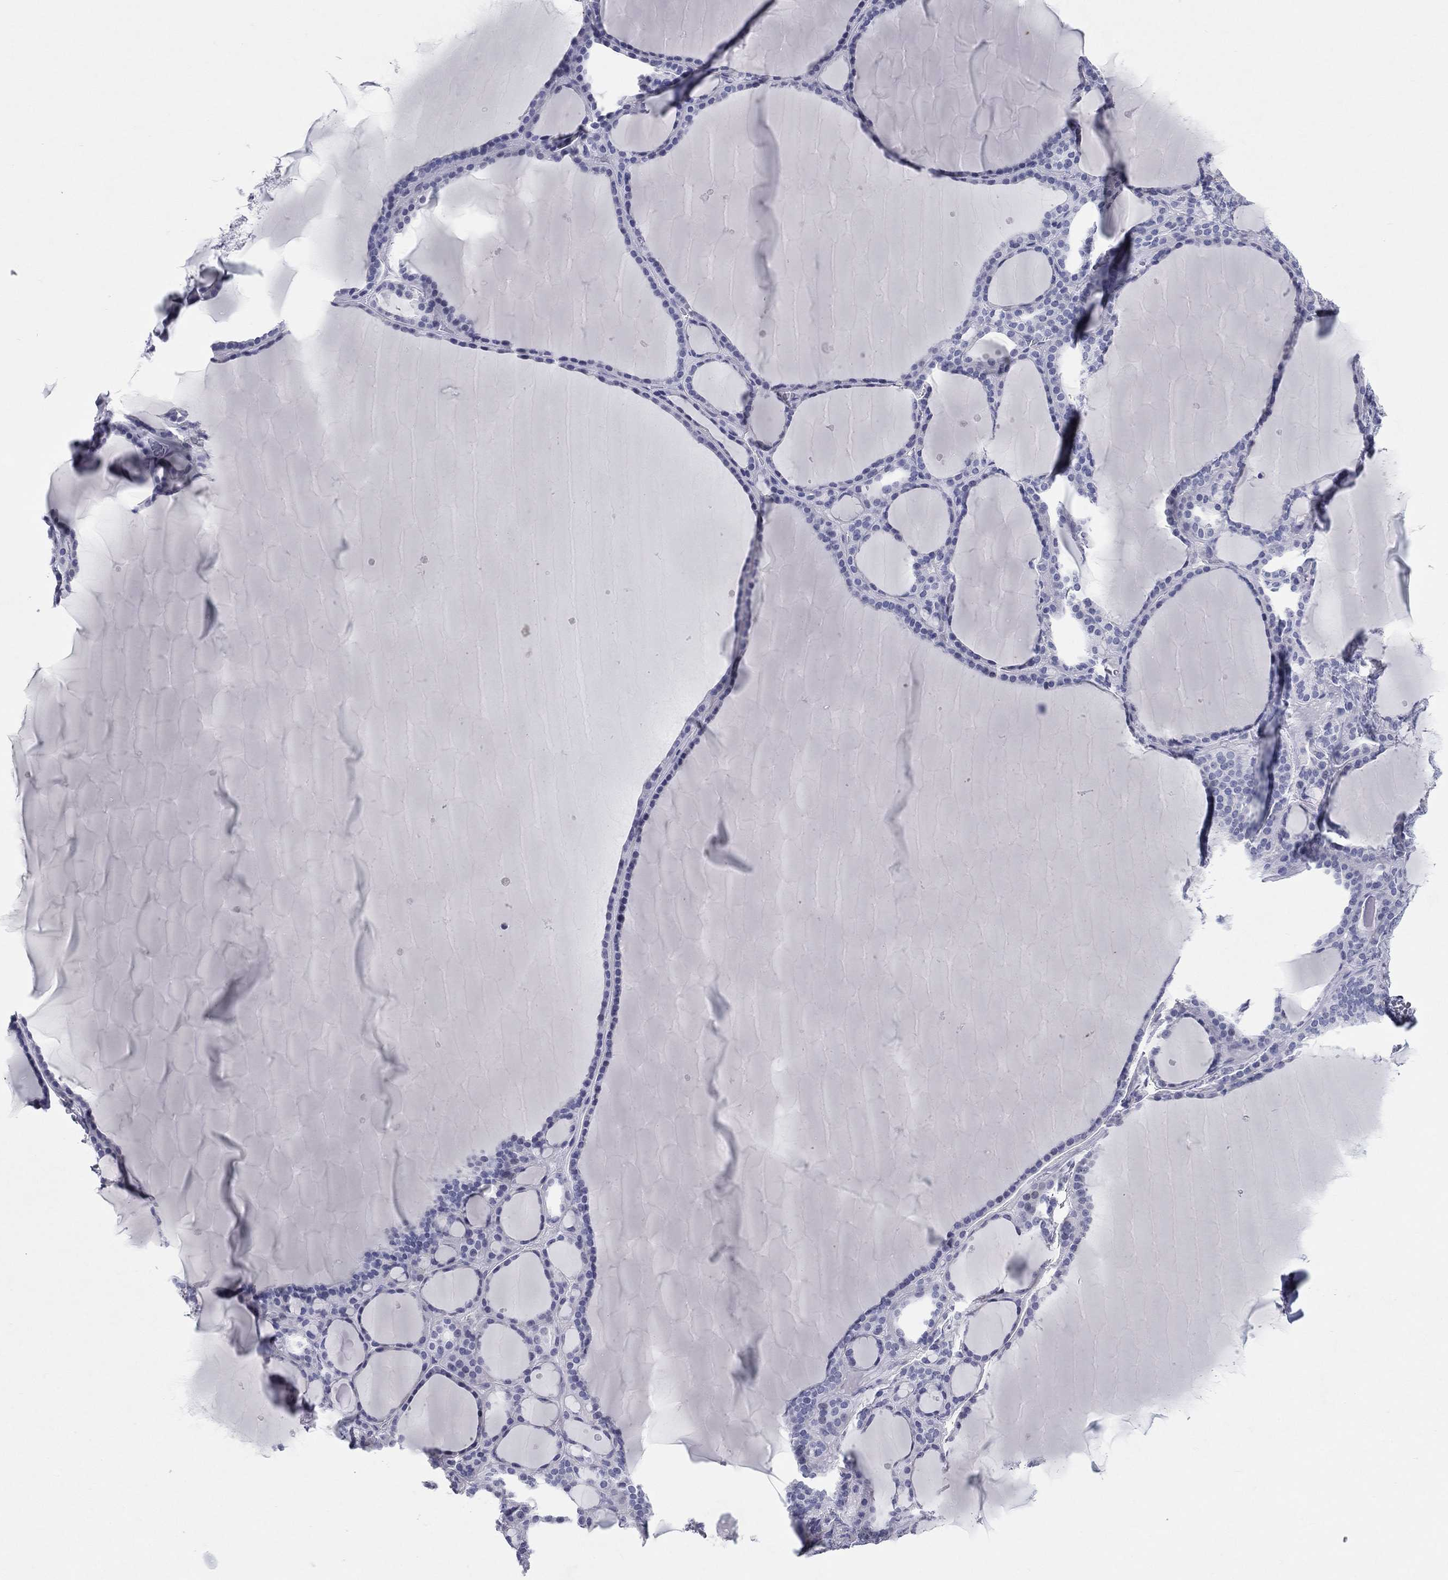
{"staining": {"intensity": "negative", "quantity": "none", "location": "none"}, "tissue": "thyroid gland", "cell_type": "Glandular cells", "image_type": "normal", "snomed": [{"axis": "morphology", "description": "Normal tissue, NOS"}, {"axis": "topography", "description": "Thyroid gland"}], "caption": "IHC histopathology image of normal thyroid gland stained for a protein (brown), which demonstrates no positivity in glandular cells.", "gene": "HLA", "patient": {"sex": "male", "age": 63}}